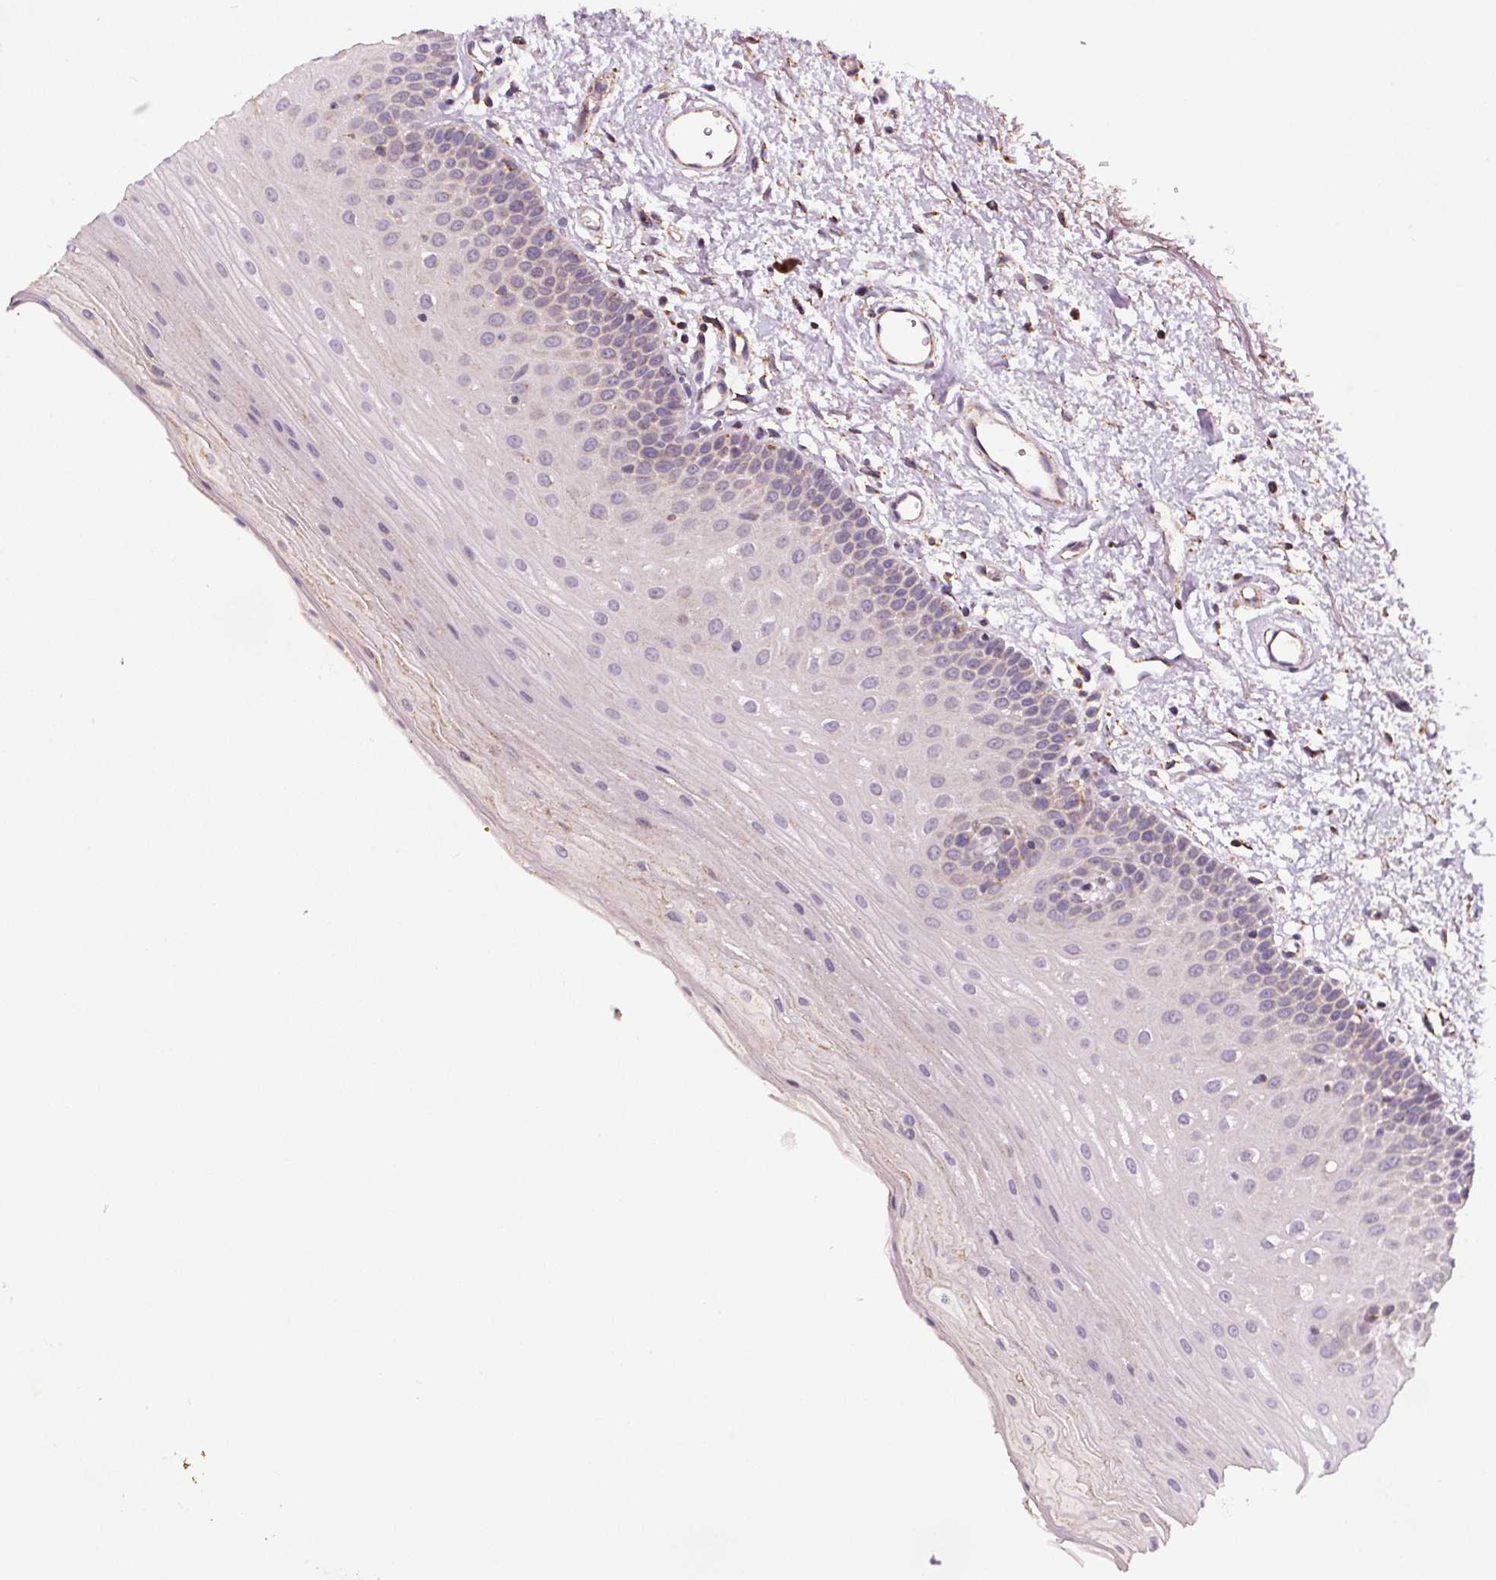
{"staining": {"intensity": "moderate", "quantity": "25%-75%", "location": "cytoplasmic/membranous"}, "tissue": "oral mucosa", "cell_type": "Squamous epithelial cells", "image_type": "normal", "snomed": [{"axis": "morphology", "description": "Normal tissue, NOS"}, {"axis": "morphology", "description": "Adenocarcinoma, NOS"}, {"axis": "topography", "description": "Oral tissue"}, {"axis": "topography", "description": "Head-Neck"}], "caption": "Squamous epithelial cells demonstrate medium levels of moderate cytoplasmic/membranous staining in approximately 25%-75% of cells in benign human oral mucosa.", "gene": "SUCLA2", "patient": {"sex": "female", "age": 57}}